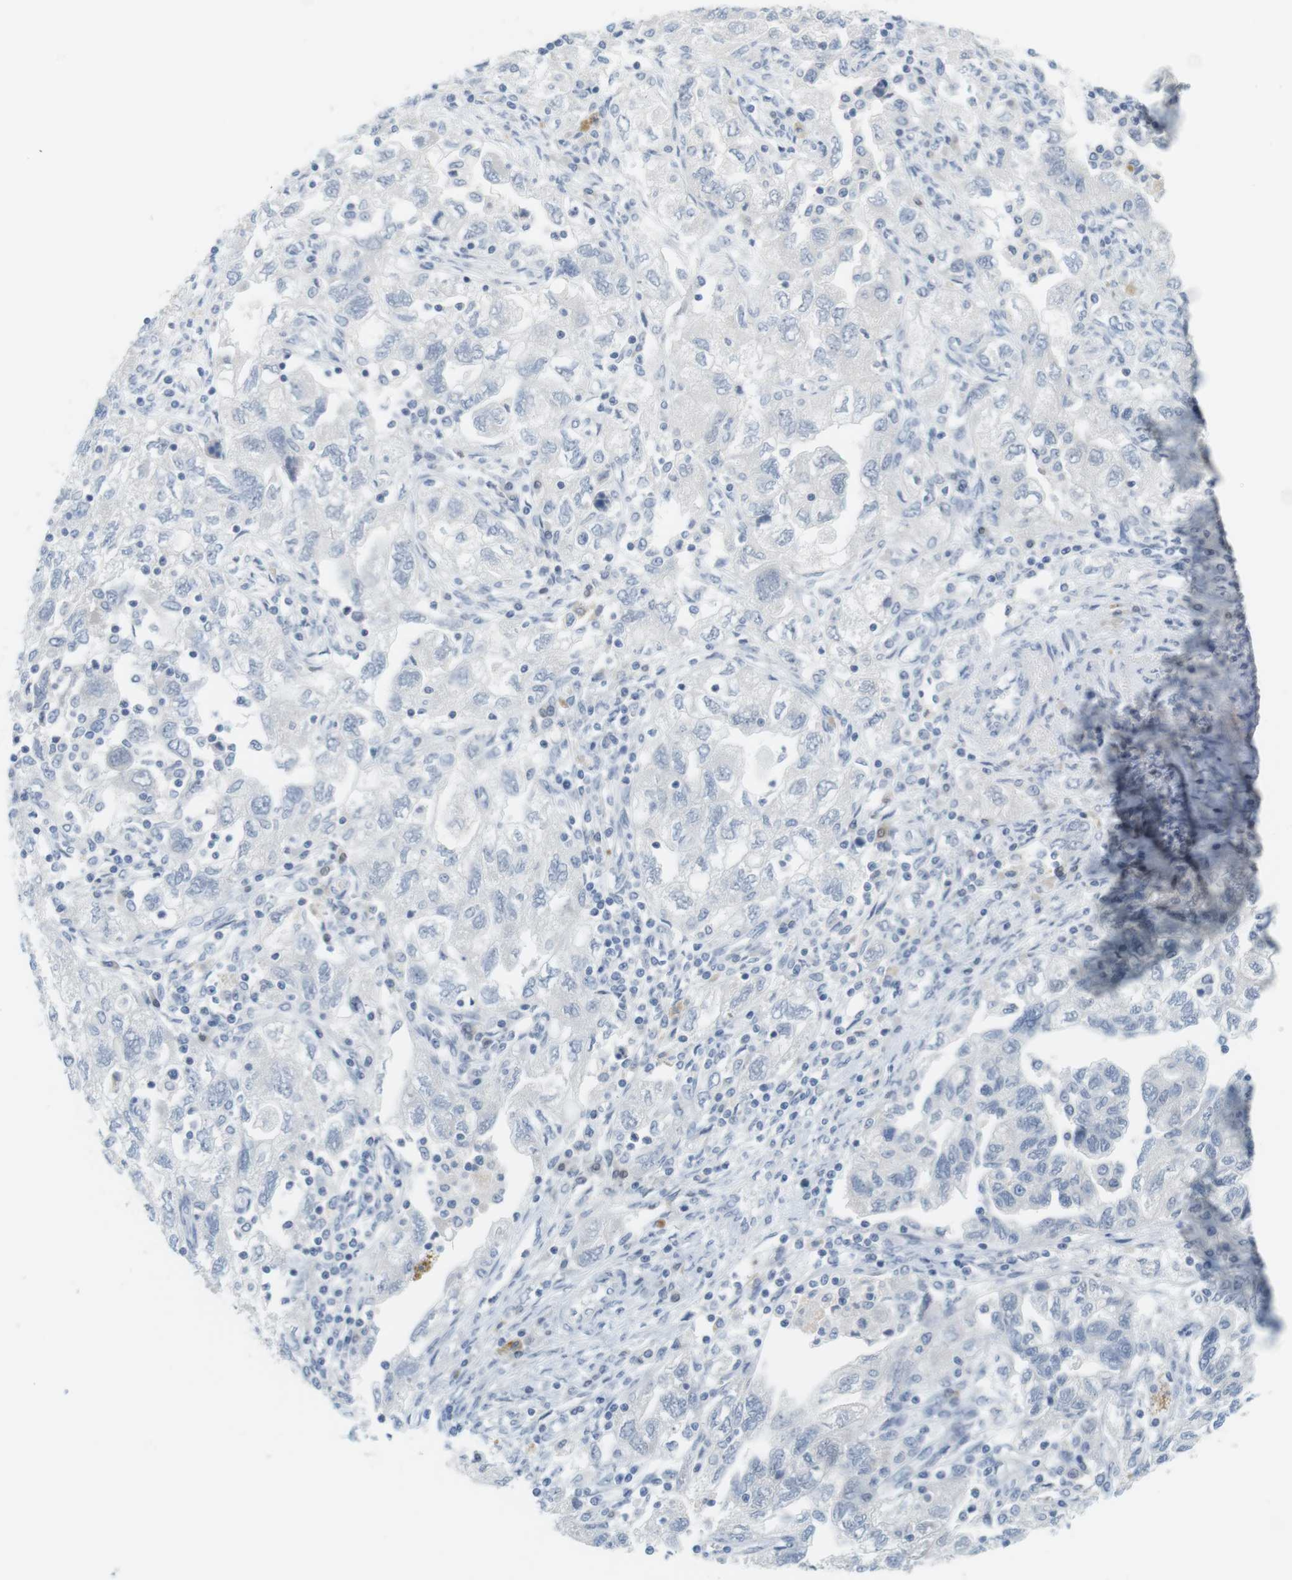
{"staining": {"intensity": "negative", "quantity": "none", "location": "none"}, "tissue": "ovarian cancer", "cell_type": "Tumor cells", "image_type": "cancer", "snomed": [{"axis": "morphology", "description": "Carcinoma, NOS"}, {"axis": "morphology", "description": "Cystadenocarcinoma, serous, NOS"}, {"axis": "topography", "description": "Ovary"}], "caption": "This is a micrograph of immunohistochemistry staining of carcinoma (ovarian), which shows no staining in tumor cells.", "gene": "CREB3L2", "patient": {"sex": "female", "age": 69}}